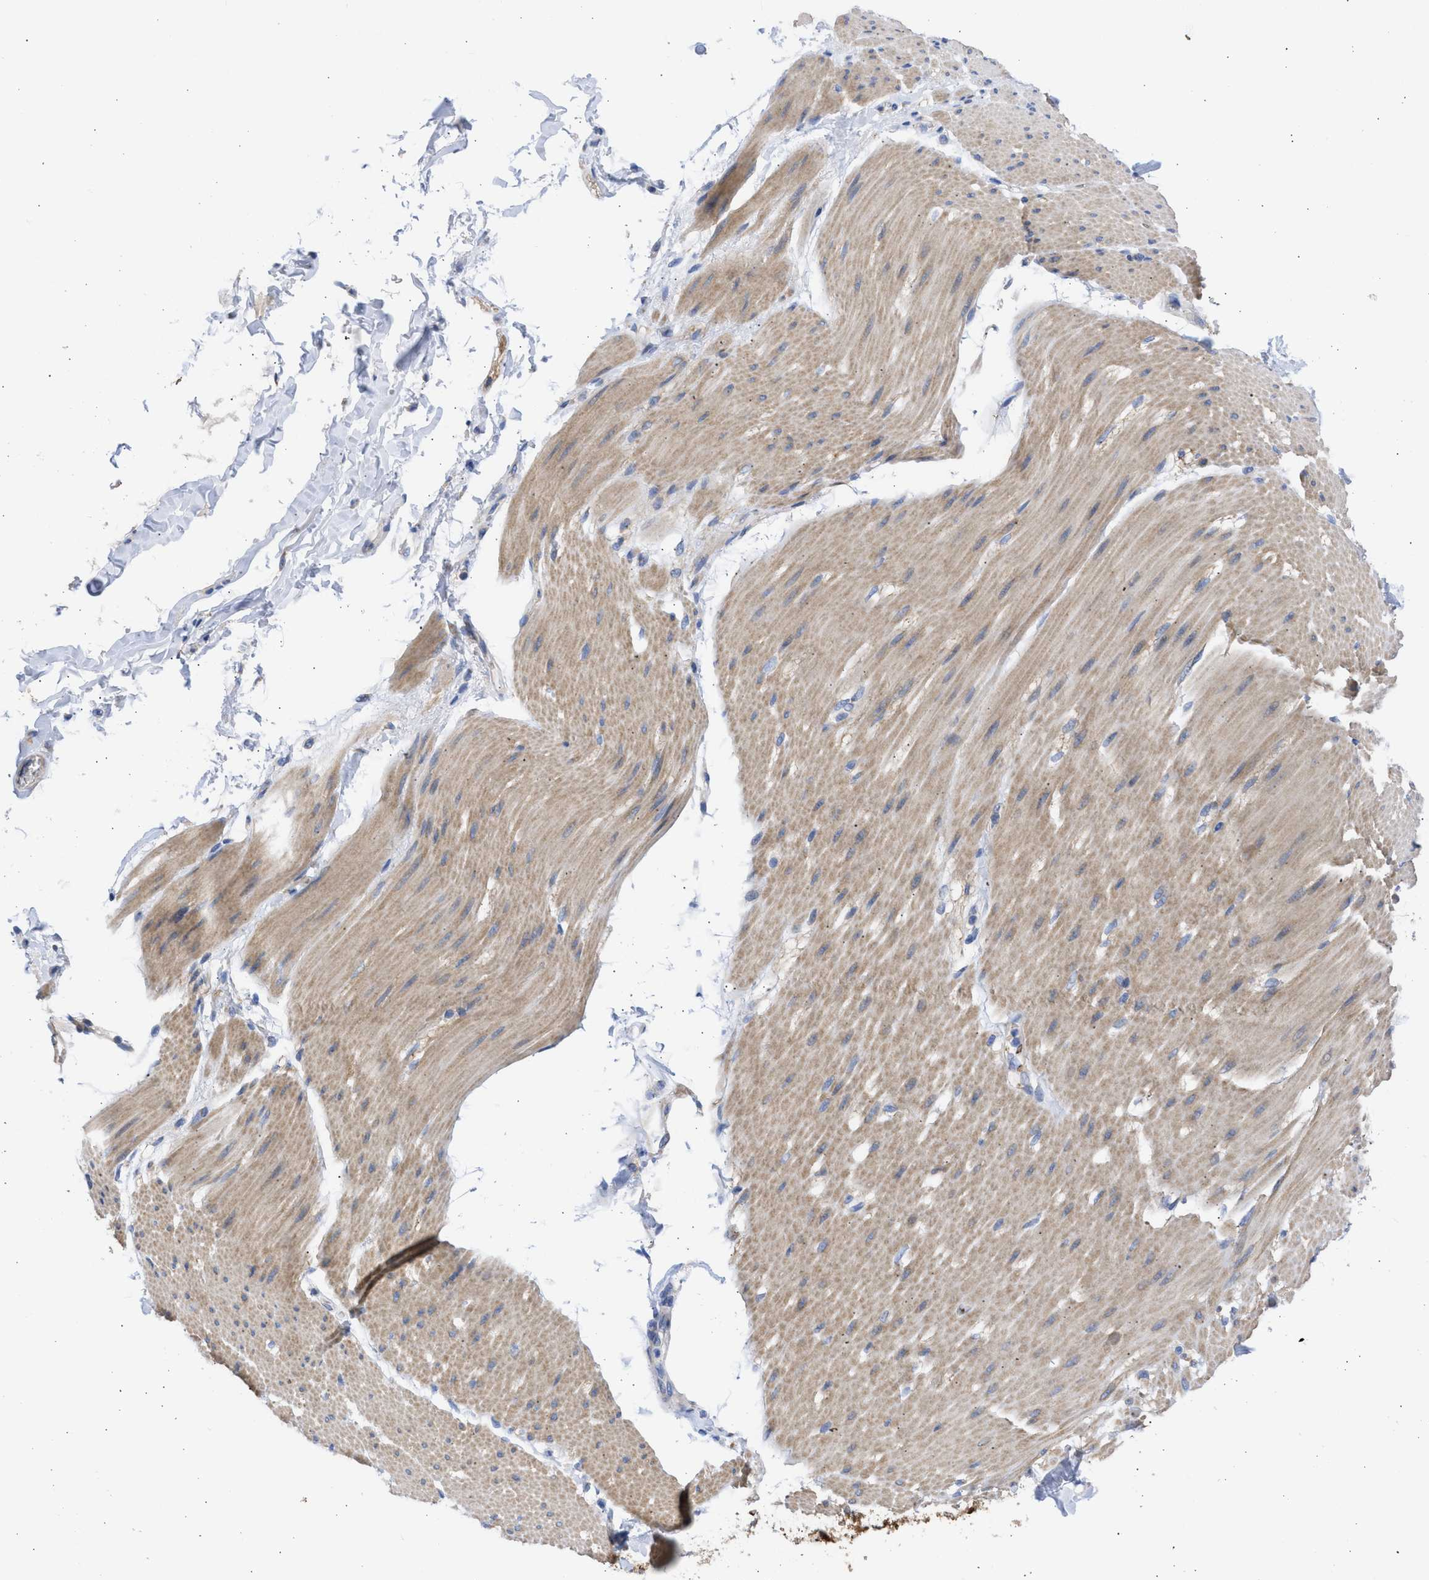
{"staining": {"intensity": "negative", "quantity": "none", "location": "none"}, "tissue": "adipose tissue", "cell_type": "Adipocytes", "image_type": "normal", "snomed": [{"axis": "morphology", "description": "Normal tissue, NOS"}, {"axis": "morphology", "description": "Adenocarcinoma, NOS"}, {"axis": "topography", "description": "Duodenum"}, {"axis": "topography", "description": "Peripheral nerve tissue"}], "caption": "The histopathology image demonstrates no significant expression in adipocytes of adipose tissue.", "gene": "BTG3", "patient": {"sex": "female", "age": 60}}